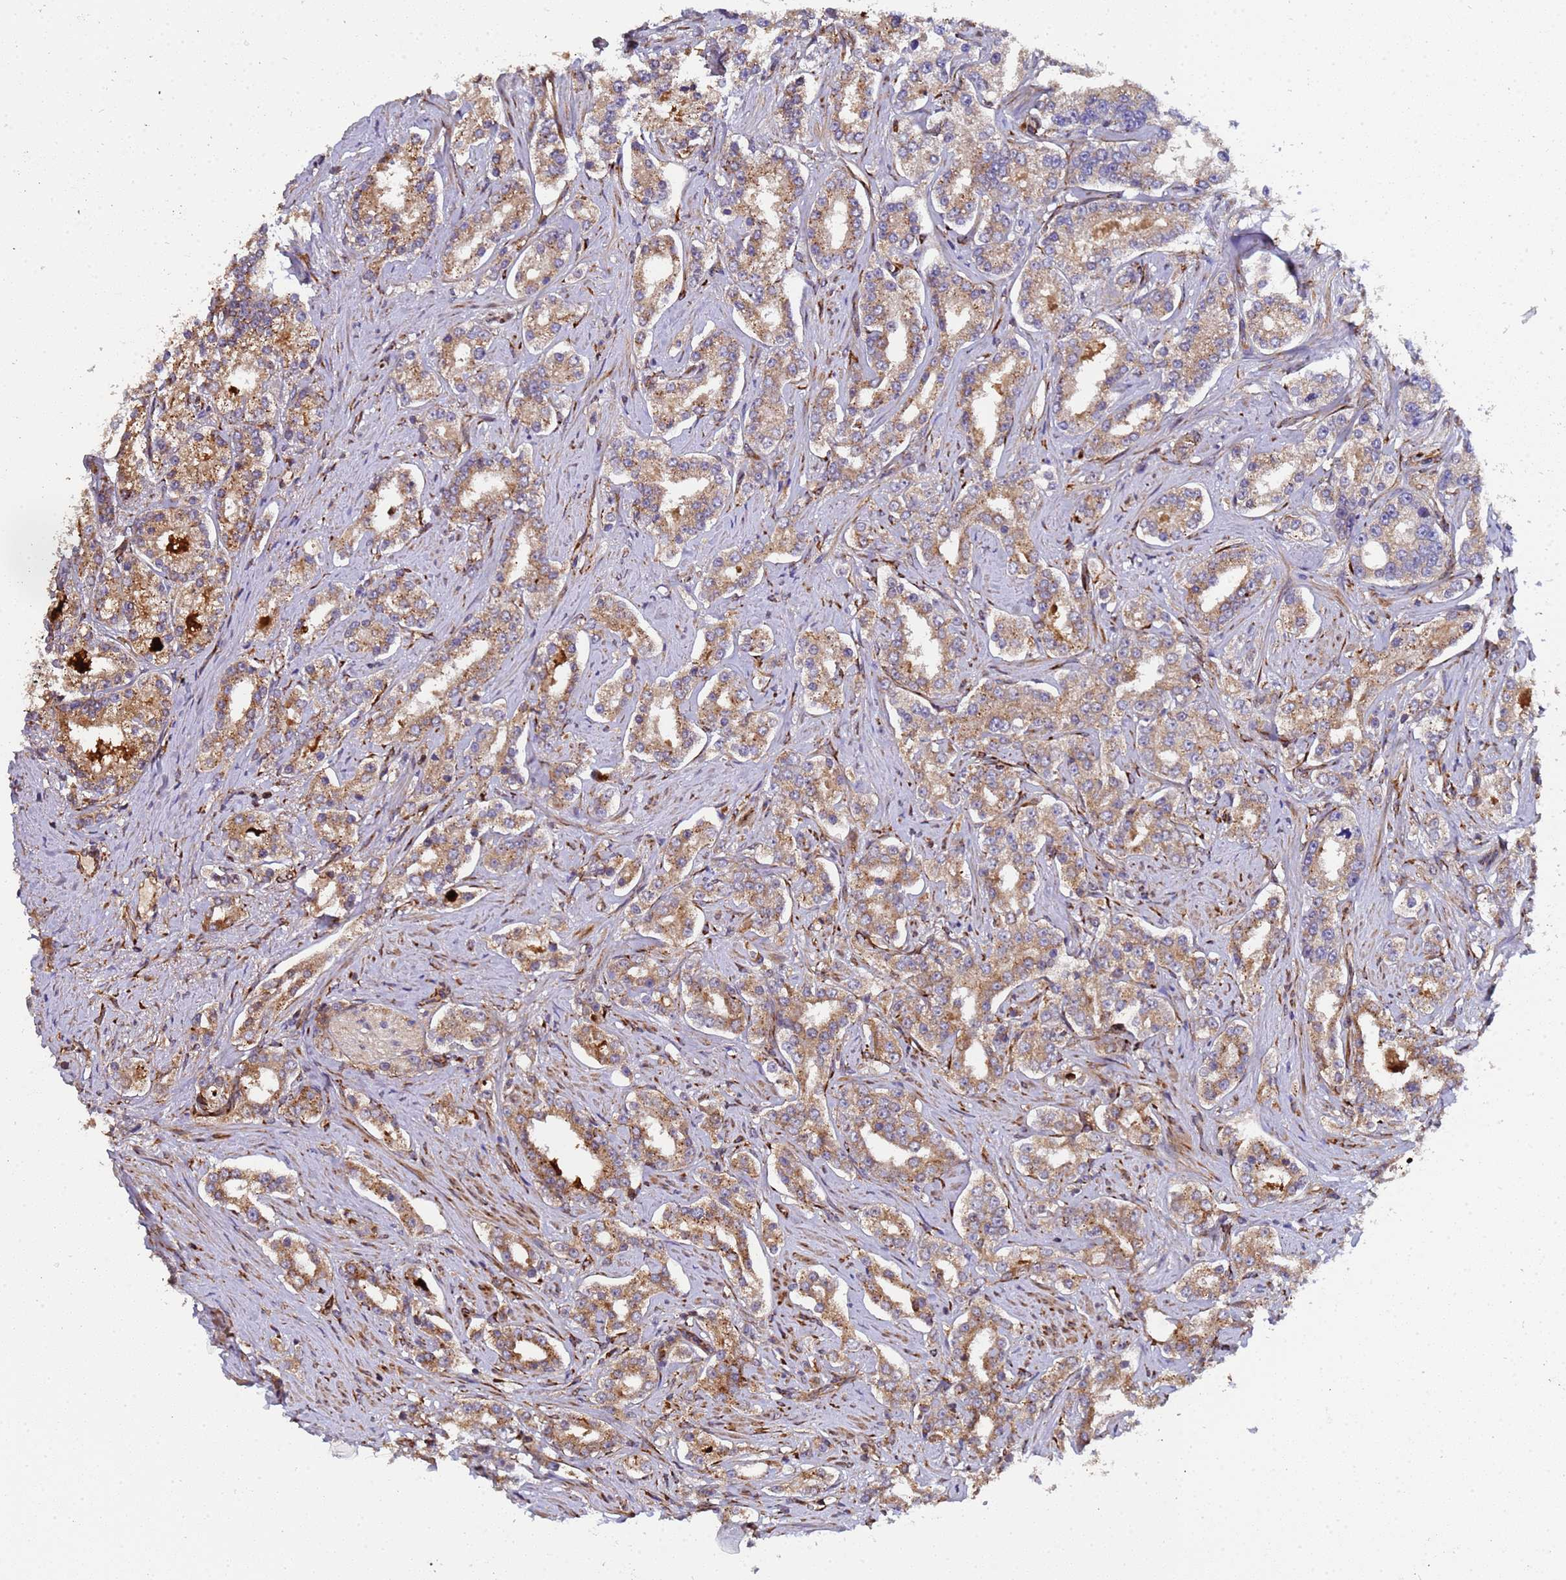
{"staining": {"intensity": "moderate", "quantity": ">75%", "location": "cytoplasmic/membranous"}, "tissue": "prostate cancer", "cell_type": "Tumor cells", "image_type": "cancer", "snomed": [{"axis": "morphology", "description": "Normal tissue, NOS"}, {"axis": "morphology", "description": "Adenocarcinoma, High grade"}, {"axis": "topography", "description": "Prostate"}], "caption": "Immunohistochemistry (IHC) of human prostate cancer shows medium levels of moderate cytoplasmic/membranous expression in about >75% of tumor cells. Immunohistochemistry stains the protein in brown and the nuclei are stained blue.", "gene": "MOCS1", "patient": {"sex": "male", "age": 83}}